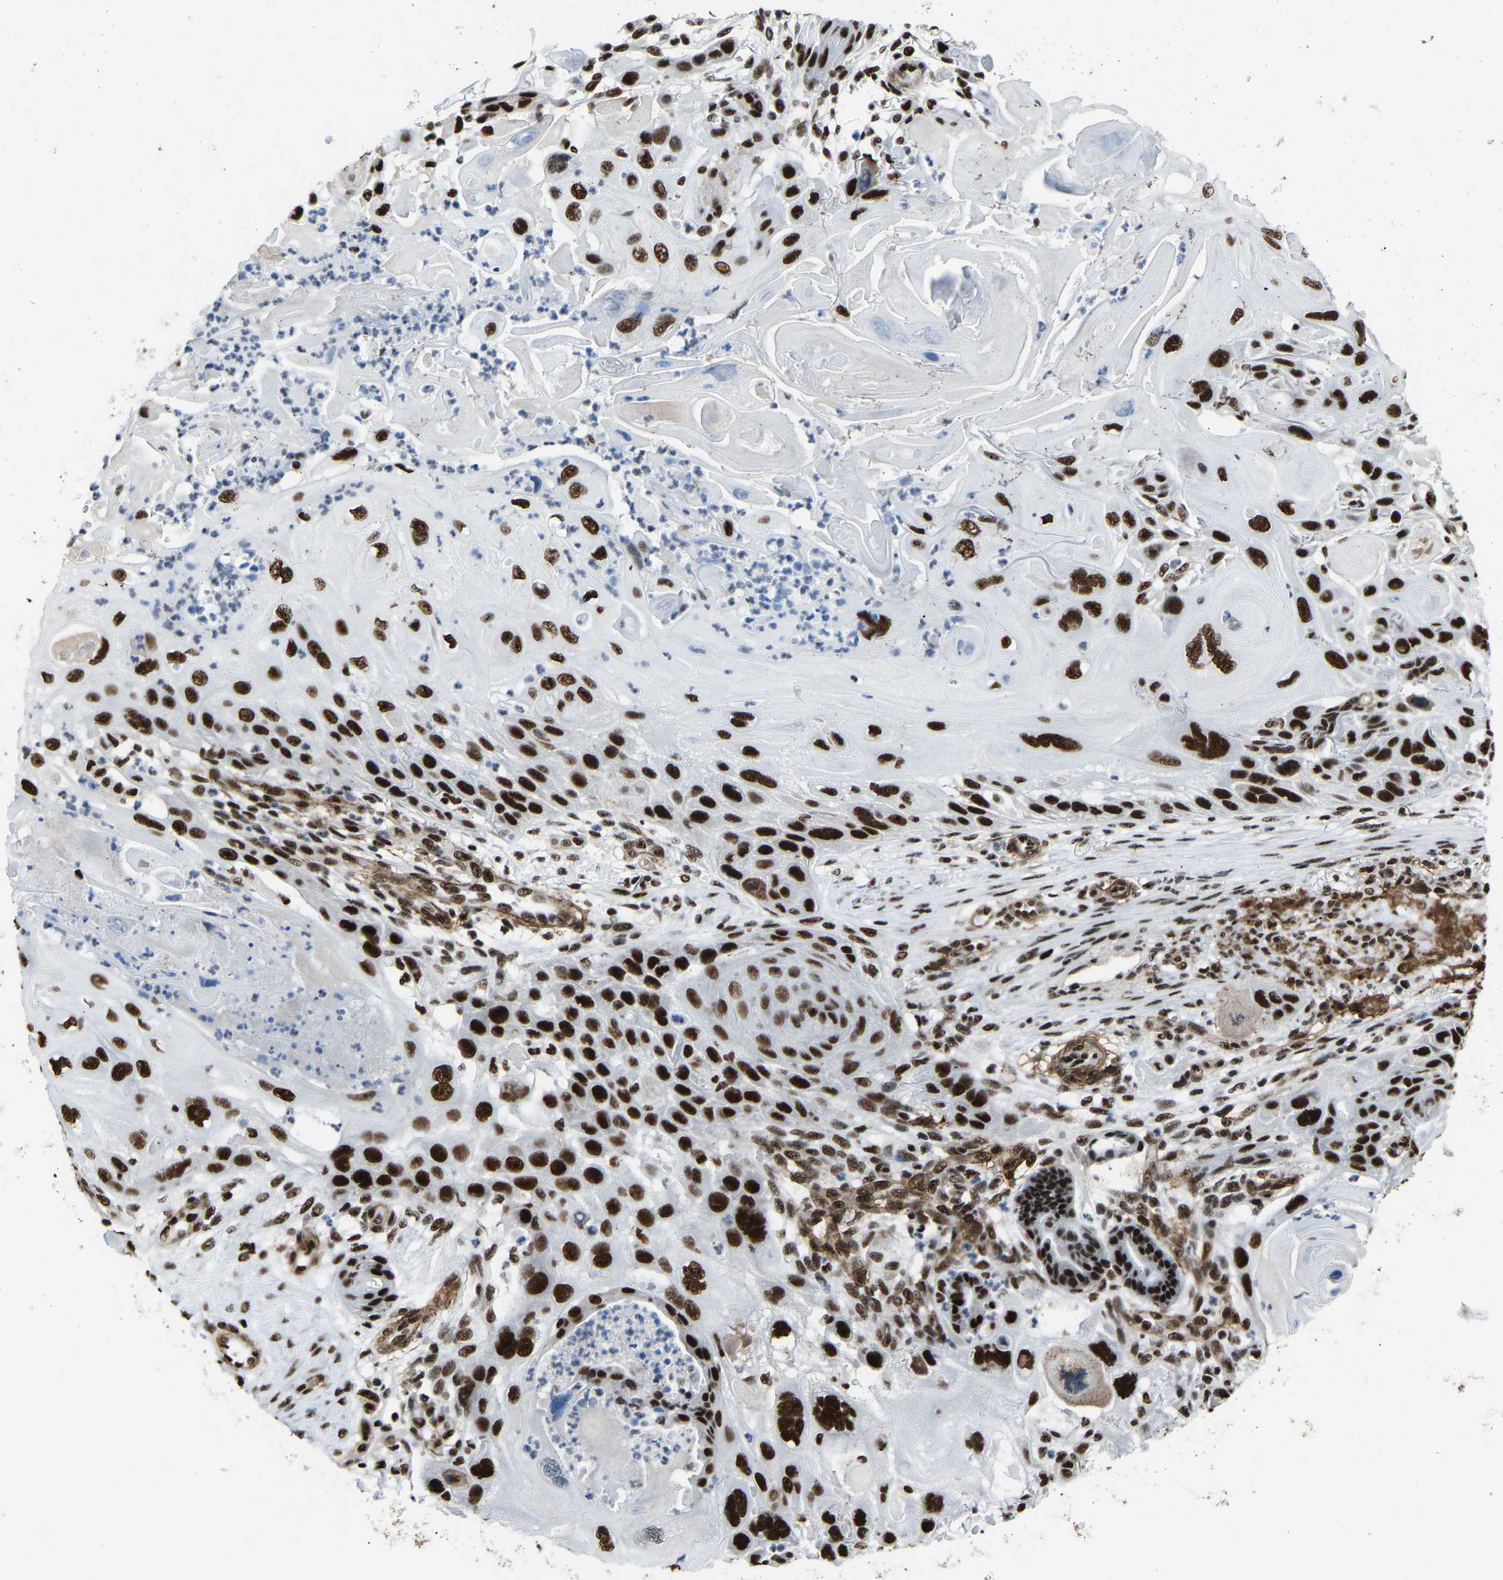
{"staining": {"intensity": "strong", "quantity": ">75%", "location": "nuclear"}, "tissue": "skin cancer", "cell_type": "Tumor cells", "image_type": "cancer", "snomed": [{"axis": "morphology", "description": "Squamous cell carcinoma, NOS"}, {"axis": "topography", "description": "Skin"}], "caption": "DAB (3,3'-diaminobenzidine) immunohistochemical staining of human skin squamous cell carcinoma demonstrates strong nuclear protein expression in about >75% of tumor cells. (brown staining indicates protein expression, while blue staining denotes nuclei).", "gene": "DDX5", "patient": {"sex": "female", "age": 77}}